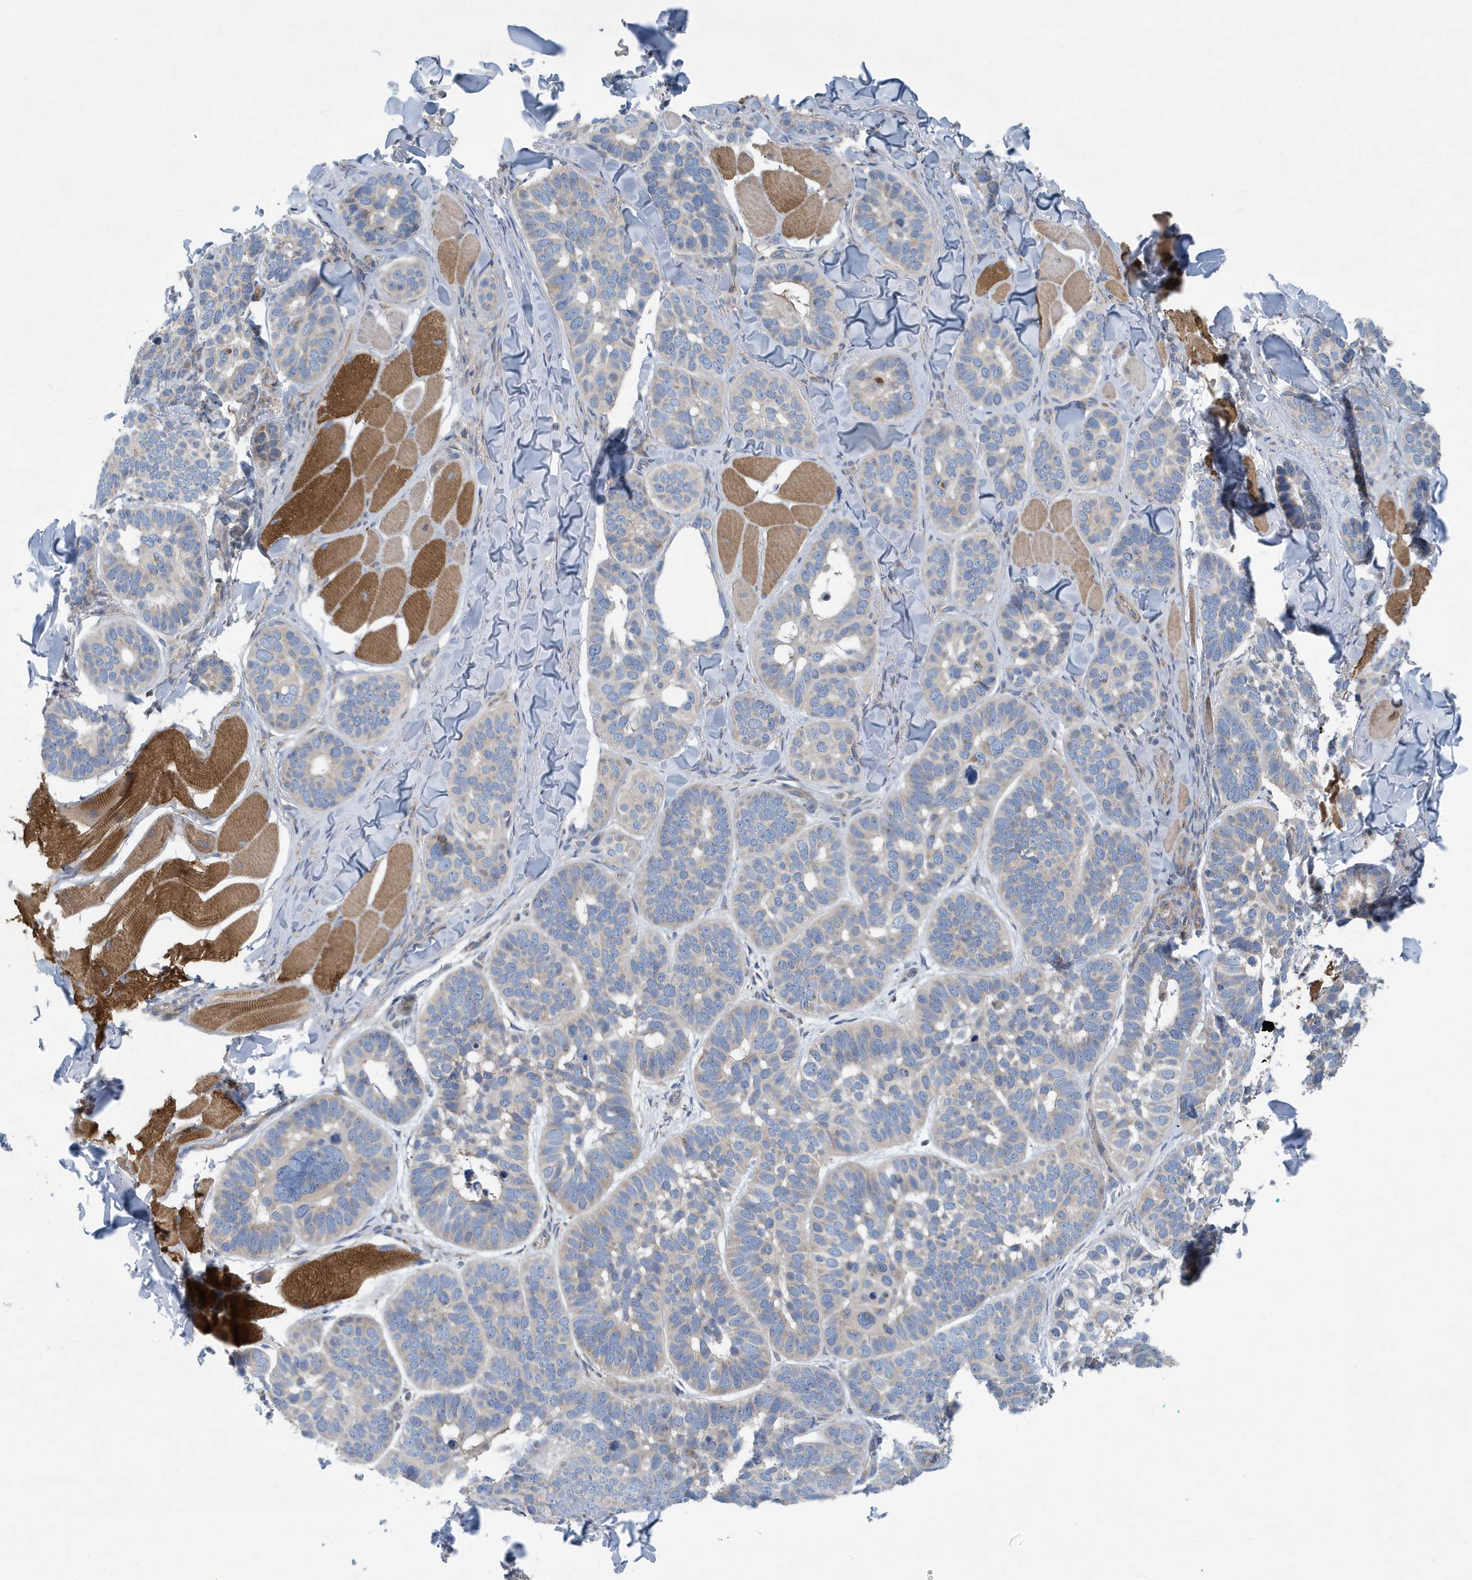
{"staining": {"intensity": "weak", "quantity": "<25%", "location": "cytoplasmic/membranous"}, "tissue": "skin cancer", "cell_type": "Tumor cells", "image_type": "cancer", "snomed": [{"axis": "morphology", "description": "Basal cell carcinoma"}, {"axis": "topography", "description": "Skin"}], "caption": "There is no significant positivity in tumor cells of skin cancer.", "gene": "PPM1M", "patient": {"sex": "male", "age": 62}}